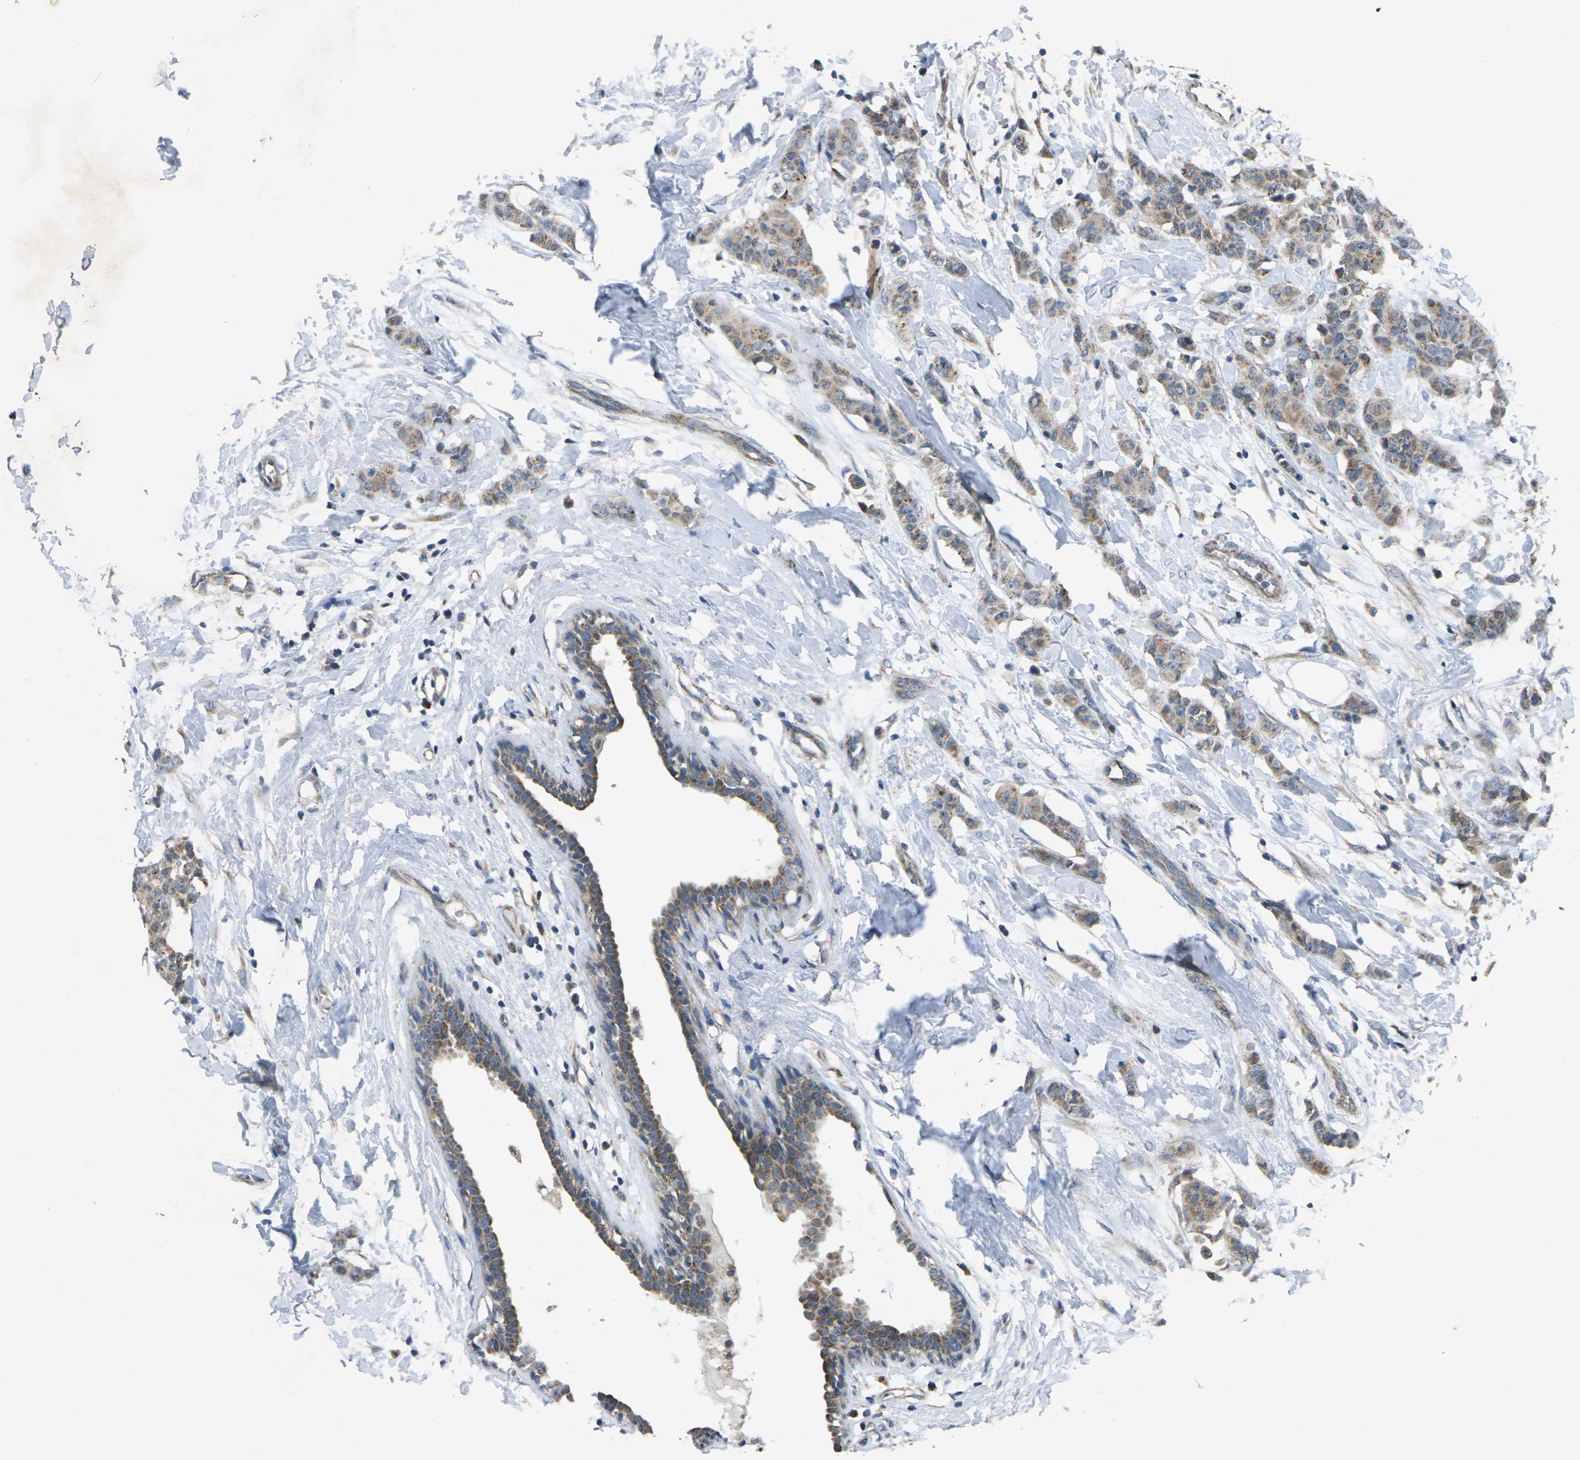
{"staining": {"intensity": "weak", "quantity": ">75%", "location": "cytoplasmic/membranous"}, "tissue": "breast cancer", "cell_type": "Tumor cells", "image_type": "cancer", "snomed": [{"axis": "morphology", "description": "Normal tissue, NOS"}, {"axis": "morphology", "description": "Duct carcinoma"}, {"axis": "topography", "description": "Breast"}], "caption": "IHC histopathology image of human breast cancer stained for a protein (brown), which shows low levels of weak cytoplasmic/membranous positivity in approximately >75% of tumor cells.", "gene": "TMEM120B", "patient": {"sex": "female", "age": 40}}